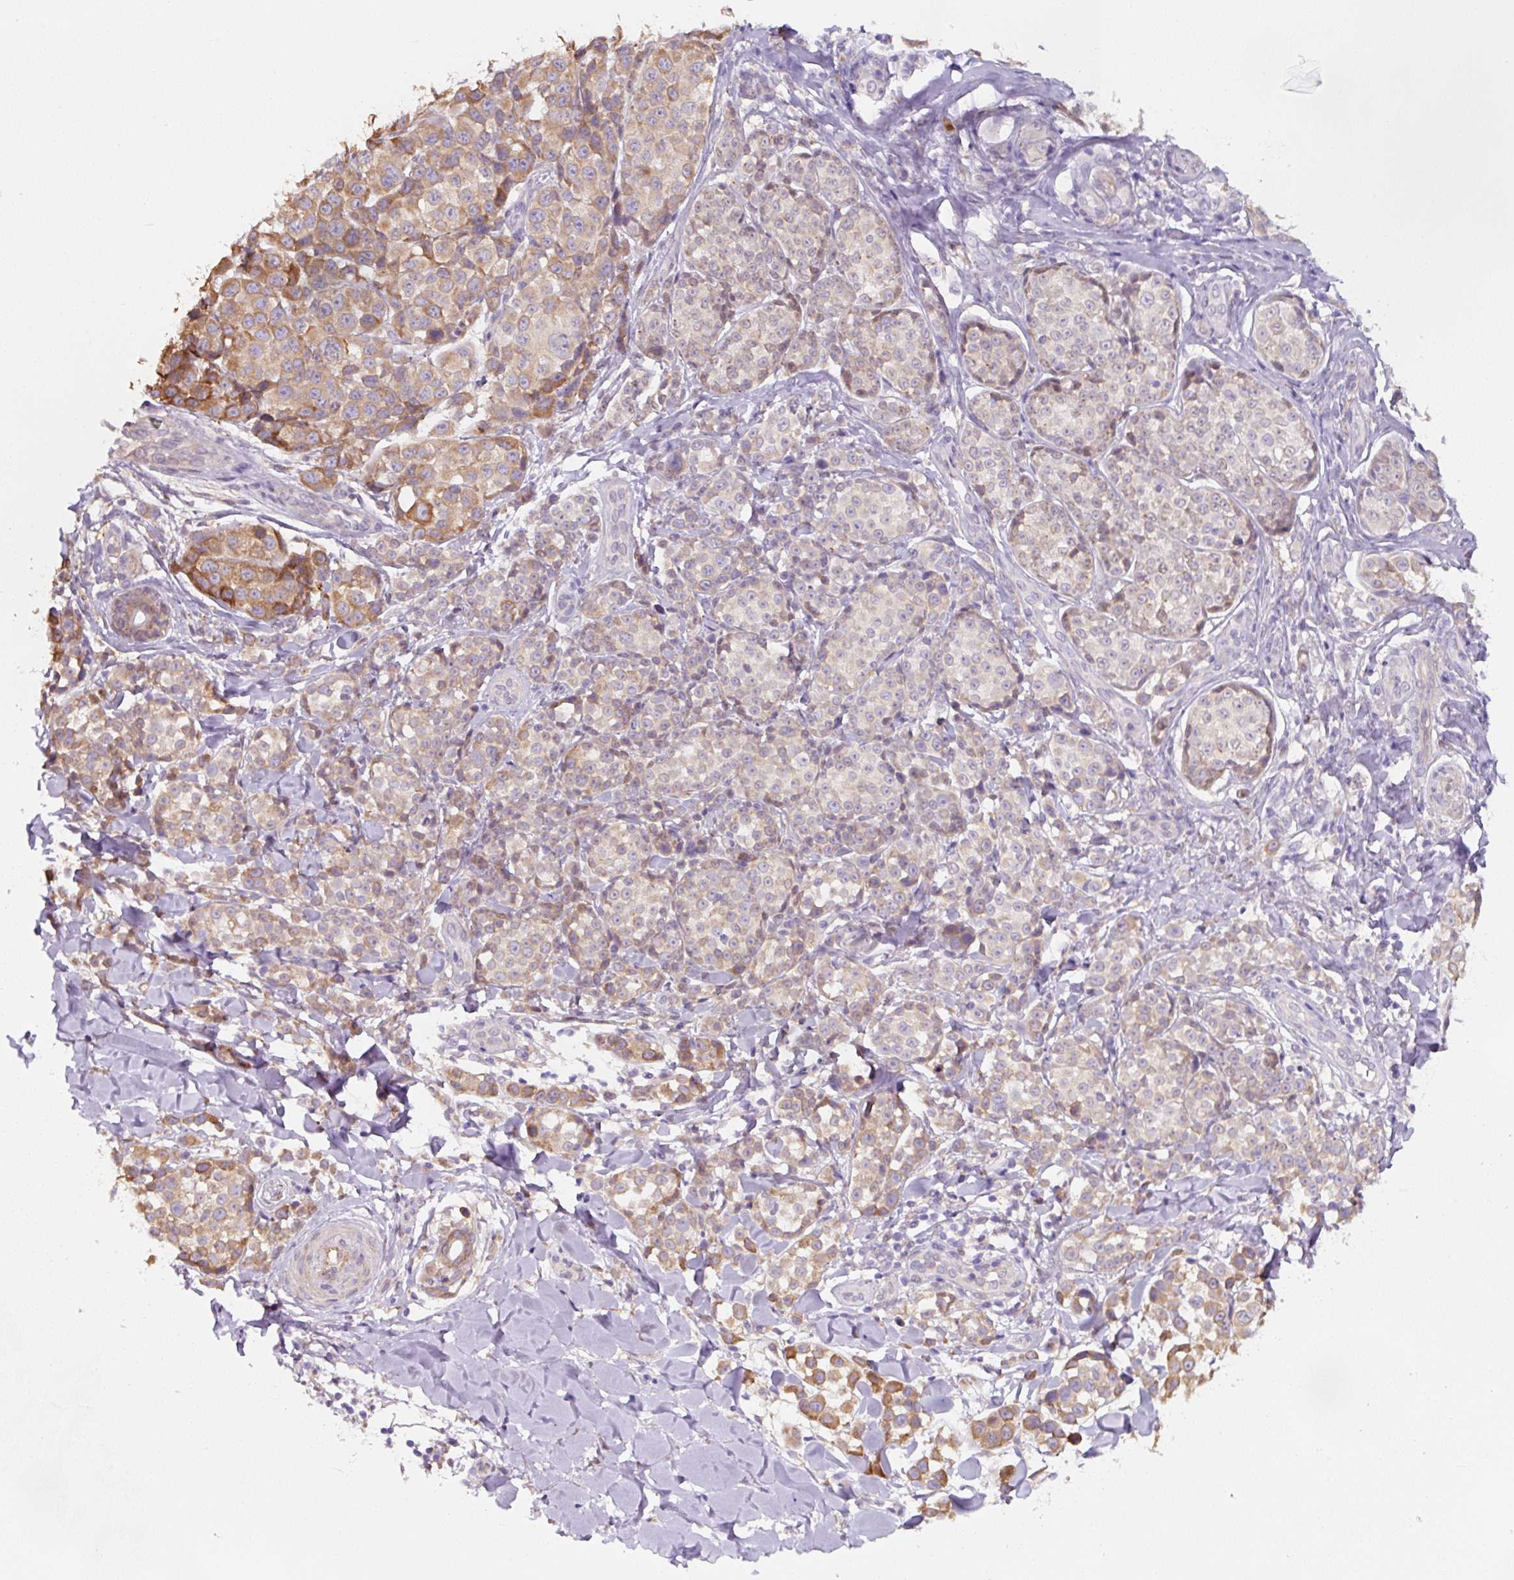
{"staining": {"intensity": "moderate", "quantity": "<25%", "location": "cytoplasmic/membranous"}, "tissue": "melanoma", "cell_type": "Tumor cells", "image_type": "cancer", "snomed": [{"axis": "morphology", "description": "Malignant melanoma, NOS"}, {"axis": "topography", "description": "Skin"}], "caption": "DAB immunohistochemical staining of malignant melanoma reveals moderate cytoplasmic/membranous protein staining in about <25% of tumor cells.", "gene": "ASRGL1", "patient": {"sex": "female", "age": 35}}